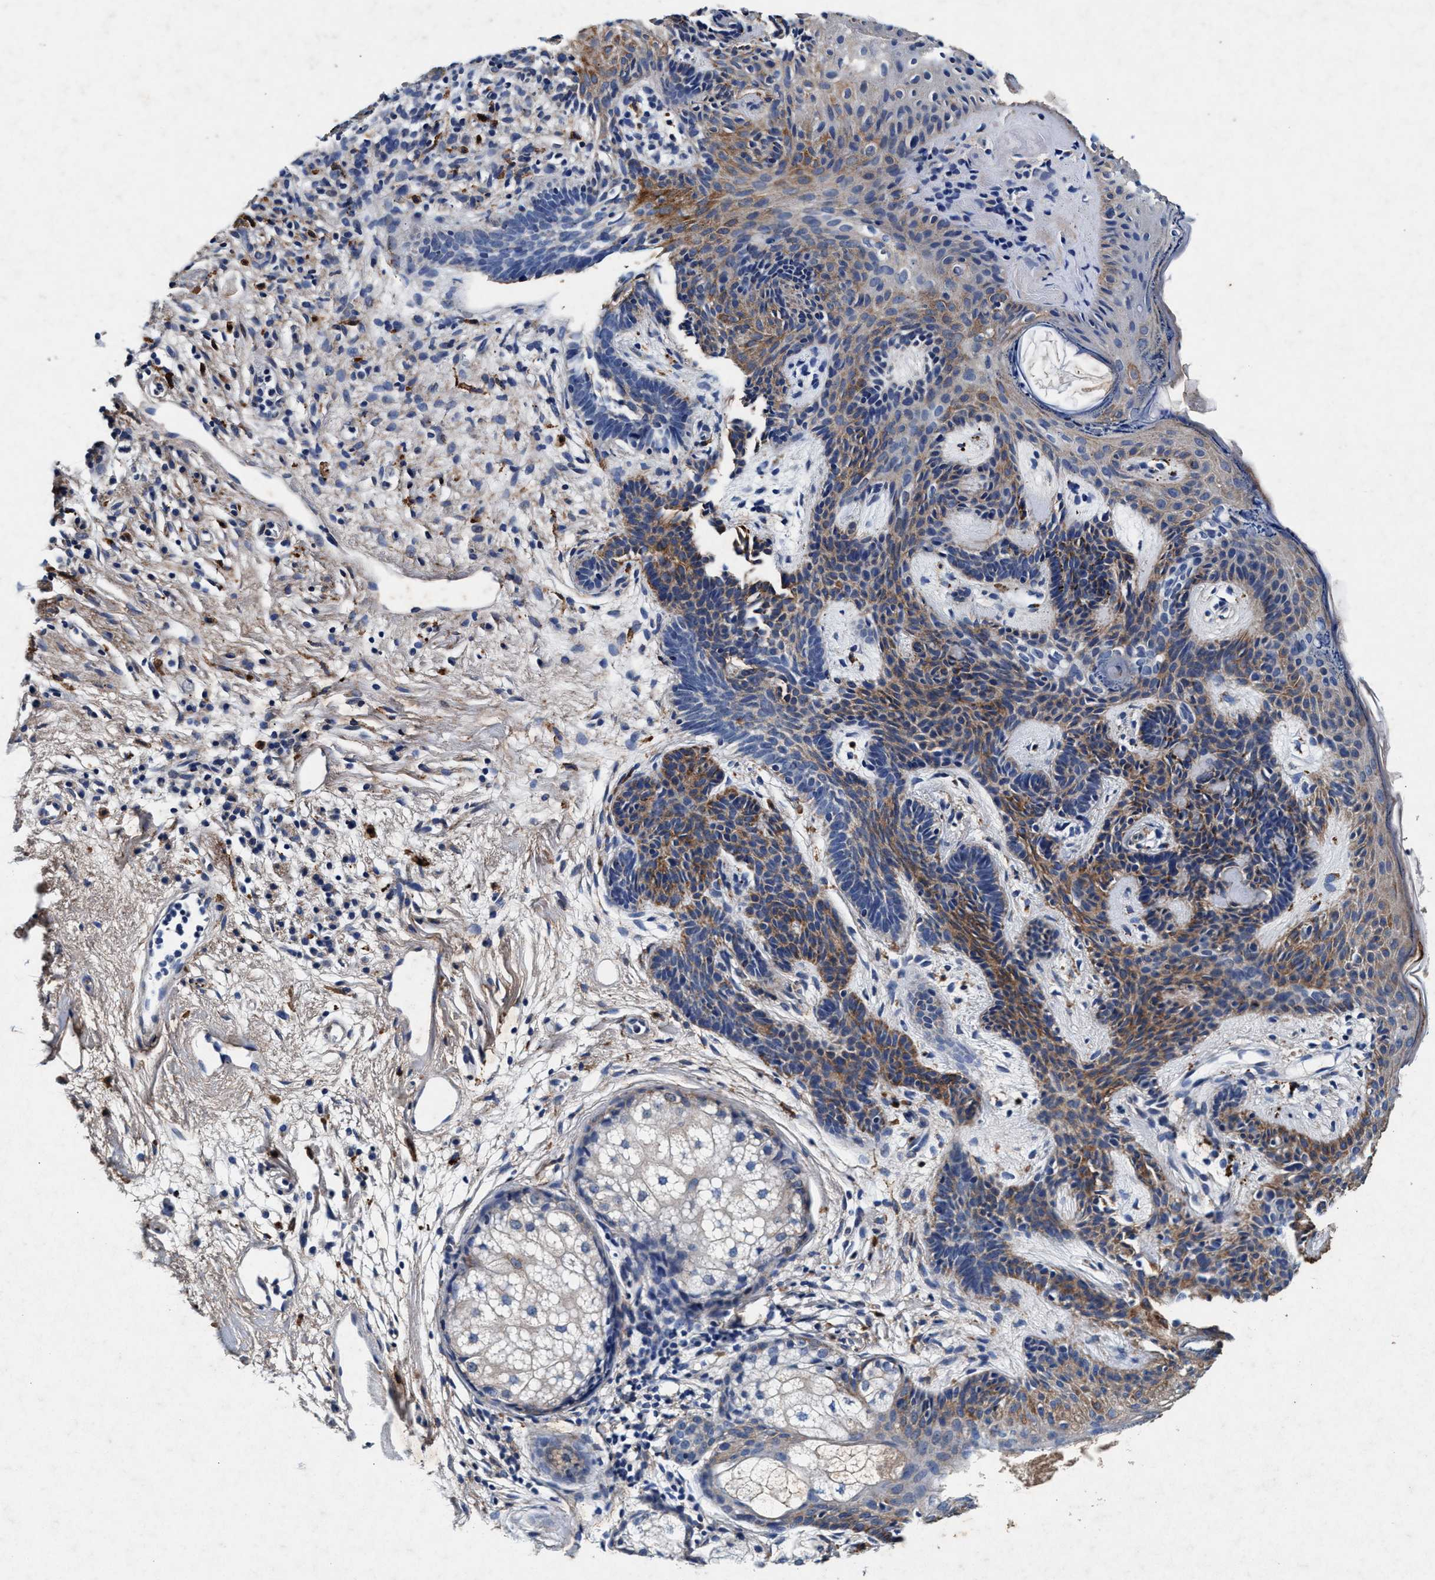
{"staining": {"intensity": "moderate", "quantity": ">75%", "location": "cytoplasmic/membranous"}, "tissue": "skin cancer", "cell_type": "Tumor cells", "image_type": "cancer", "snomed": [{"axis": "morphology", "description": "Developmental malformation"}, {"axis": "morphology", "description": "Basal cell carcinoma"}, {"axis": "topography", "description": "Skin"}], "caption": "Immunohistochemistry (IHC) micrograph of human skin cancer stained for a protein (brown), which reveals medium levels of moderate cytoplasmic/membranous expression in approximately >75% of tumor cells.", "gene": "SLC8A1", "patient": {"sex": "female", "age": 62}}